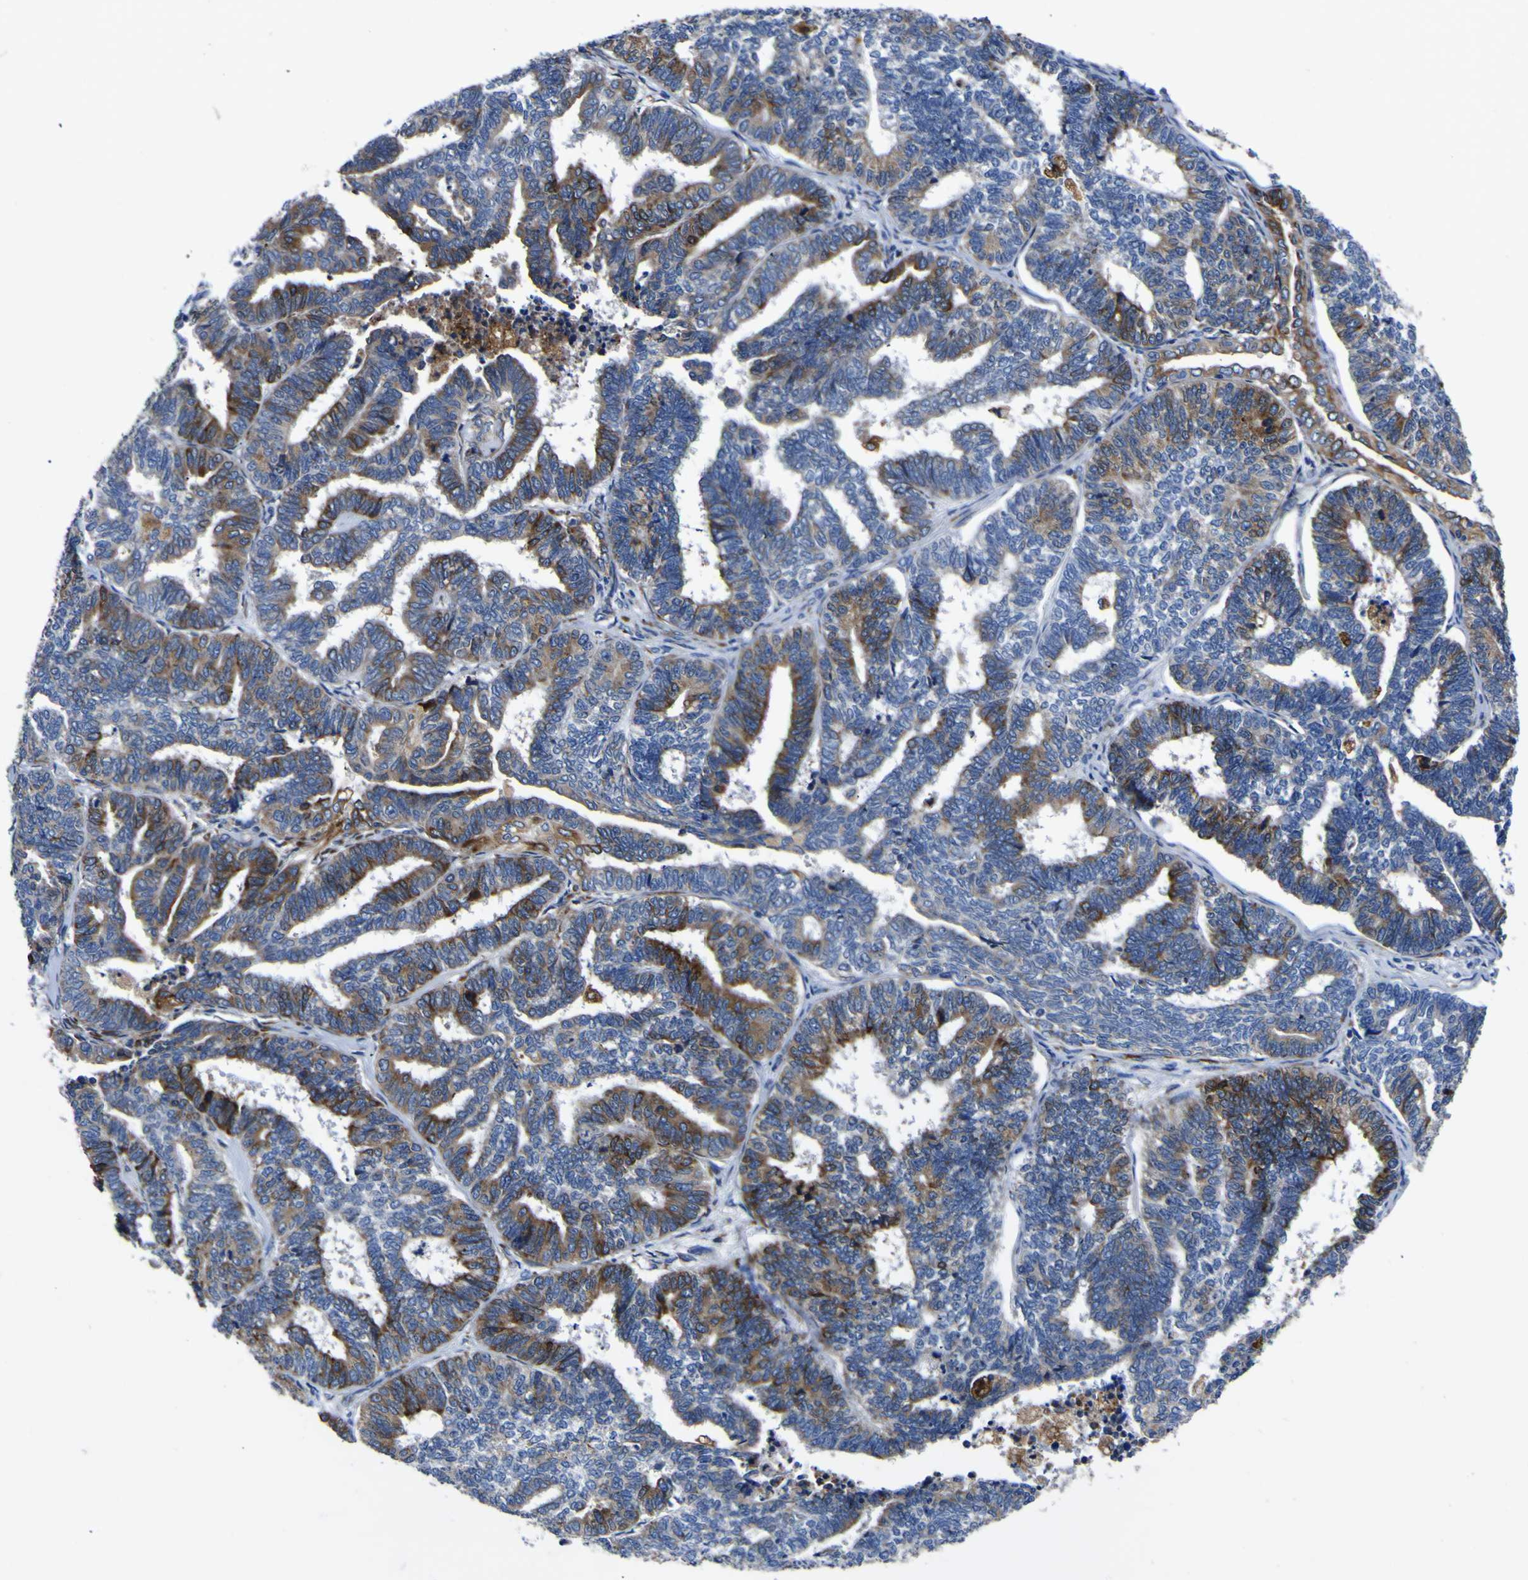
{"staining": {"intensity": "strong", "quantity": "<25%", "location": "cytoplasmic/membranous"}, "tissue": "endometrial cancer", "cell_type": "Tumor cells", "image_type": "cancer", "snomed": [{"axis": "morphology", "description": "Adenocarcinoma, NOS"}, {"axis": "topography", "description": "Endometrium"}], "caption": "Immunohistochemistry (IHC) image of human endometrial adenocarcinoma stained for a protein (brown), which displays medium levels of strong cytoplasmic/membranous expression in about <25% of tumor cells.", "gene": "SCD", "patient": {"sex": "female", "age": 70}}